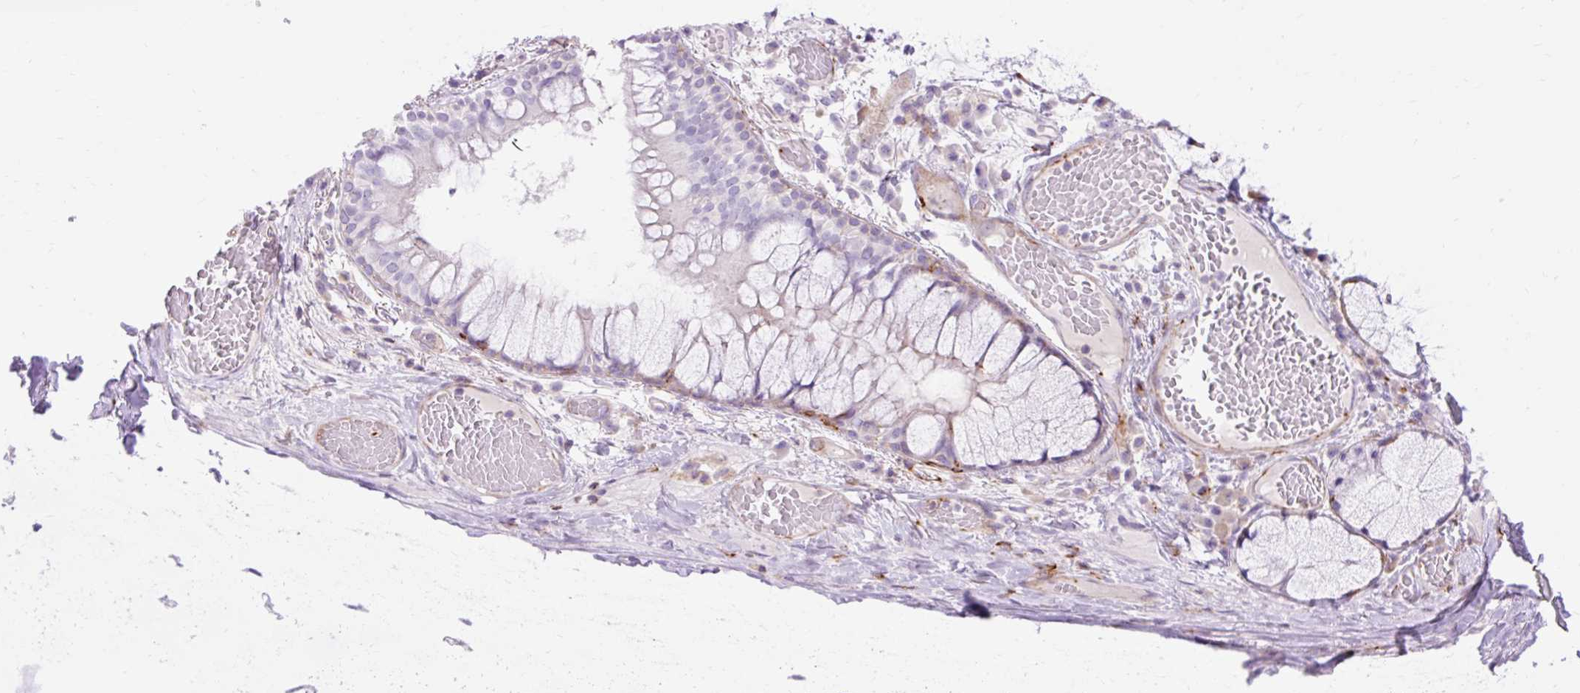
{"staining": {"intensity": "negative", "quantity": "none", "location": "none"}, "tissue": "soft tissue", "cell_type": "Chondrocytes", "image_type": "normal", "snomed": [{"axis": "morphology", "description": "Normal tissue, NOS"}, {"axis": "topography", "description": "Cartilage tissue"}, {"axis": "topography", "description": "Bronchus"}], "caption": "DAB immunohistochemical staining of unremarkable soft tissue reveals no significant staining in chondrocytes.", "gene": "CORO7", "patient": {"sex": "male", "age": 56}}